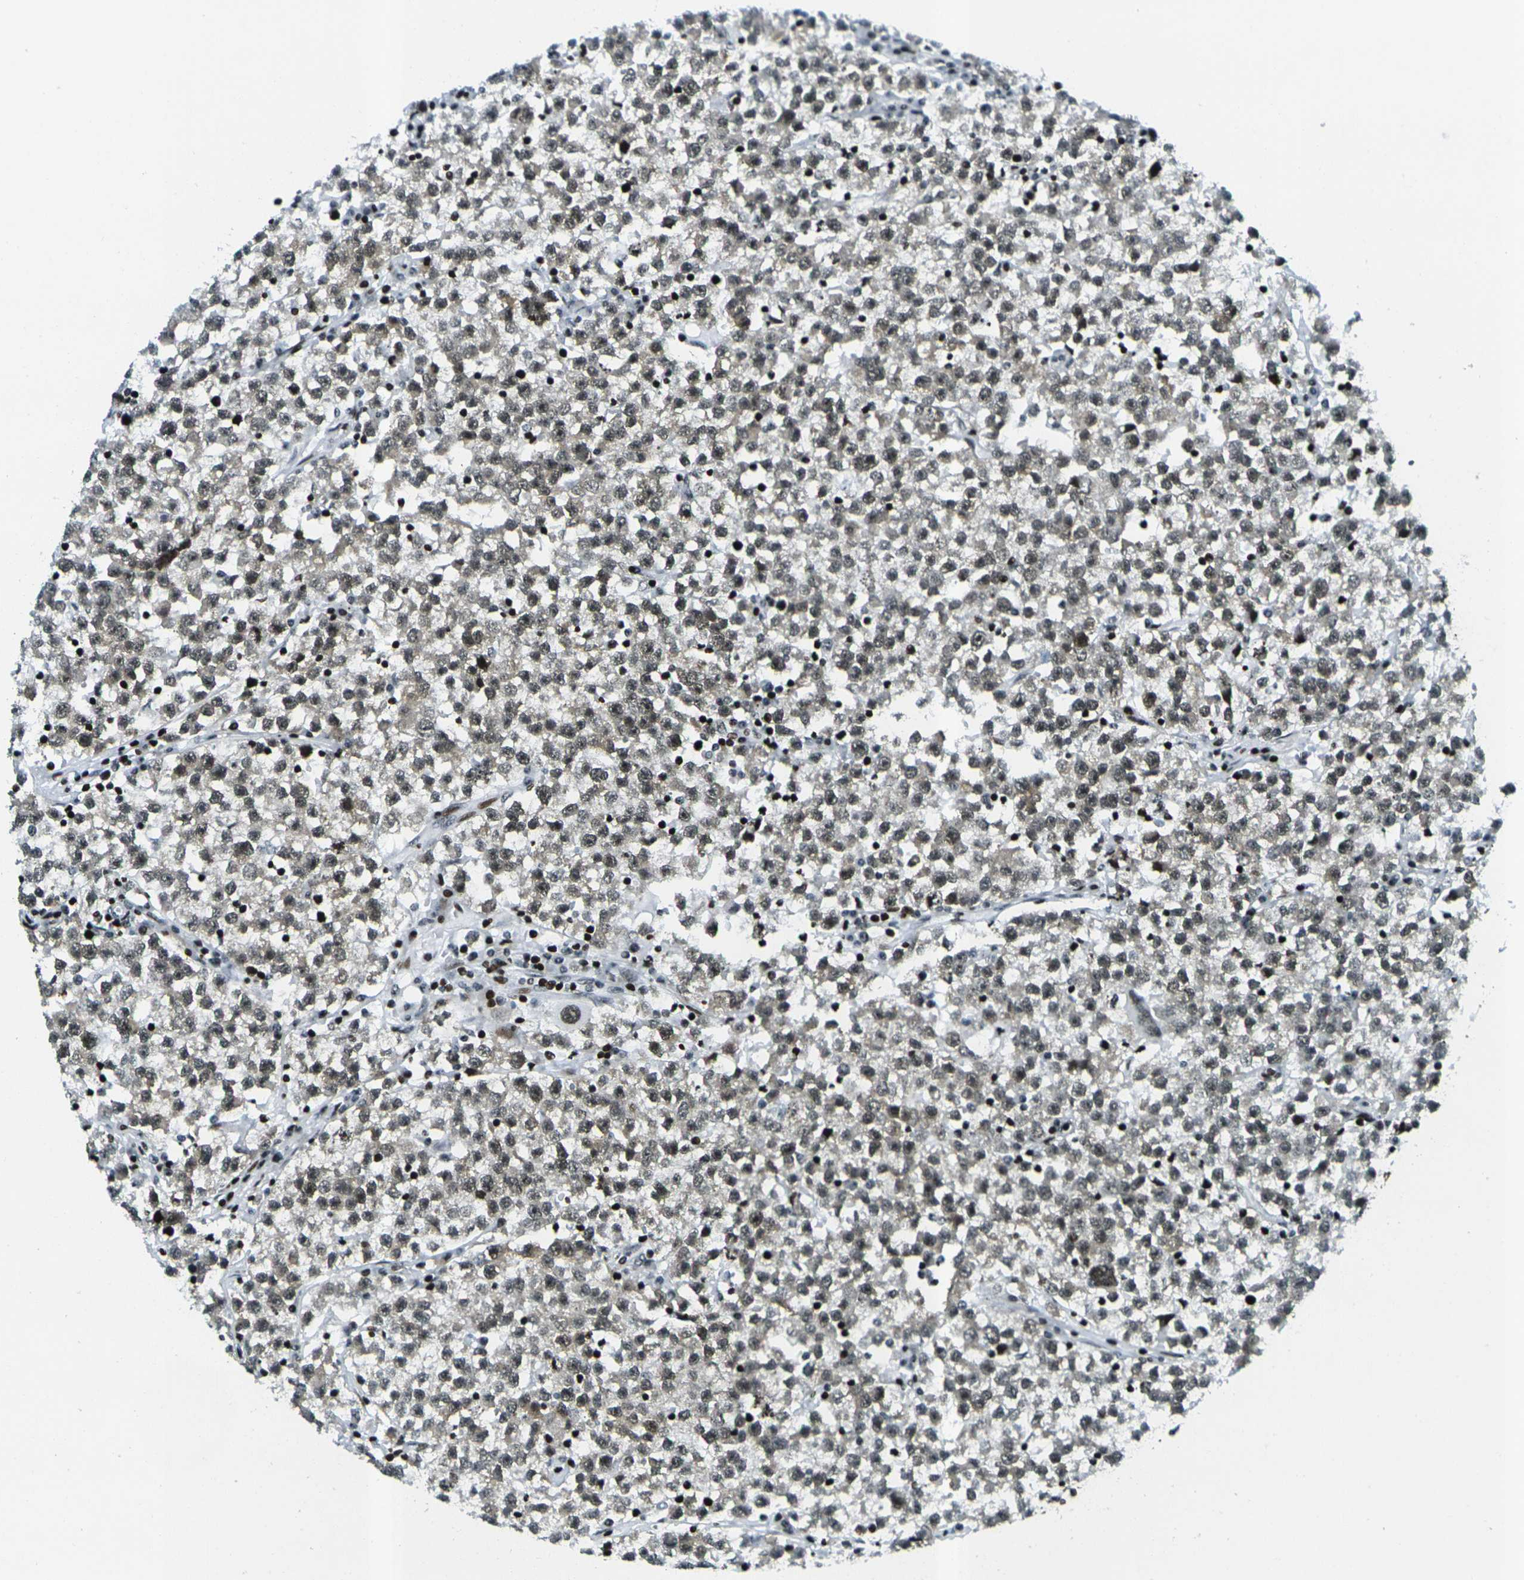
{"staining": {"intensity": "moderate", "quantity": ">75%", "location": "nuclear"}, "tissue": "testis cancer", "cell_type": "Tumor cells", "image_type": "cancer", "snomed": [{"axis": "morphology", "description": "Seminoma, NOS"}, {"axis": "topography", "description": "Testis"}], "caption": "Immunohistochemical staining of human testis cancer (seminoma) displays moderate nuclear protein positivity in about >75% of tumor cells.", "gene": "H3-3A", "patient": {"sex": "male", "age": 22}}